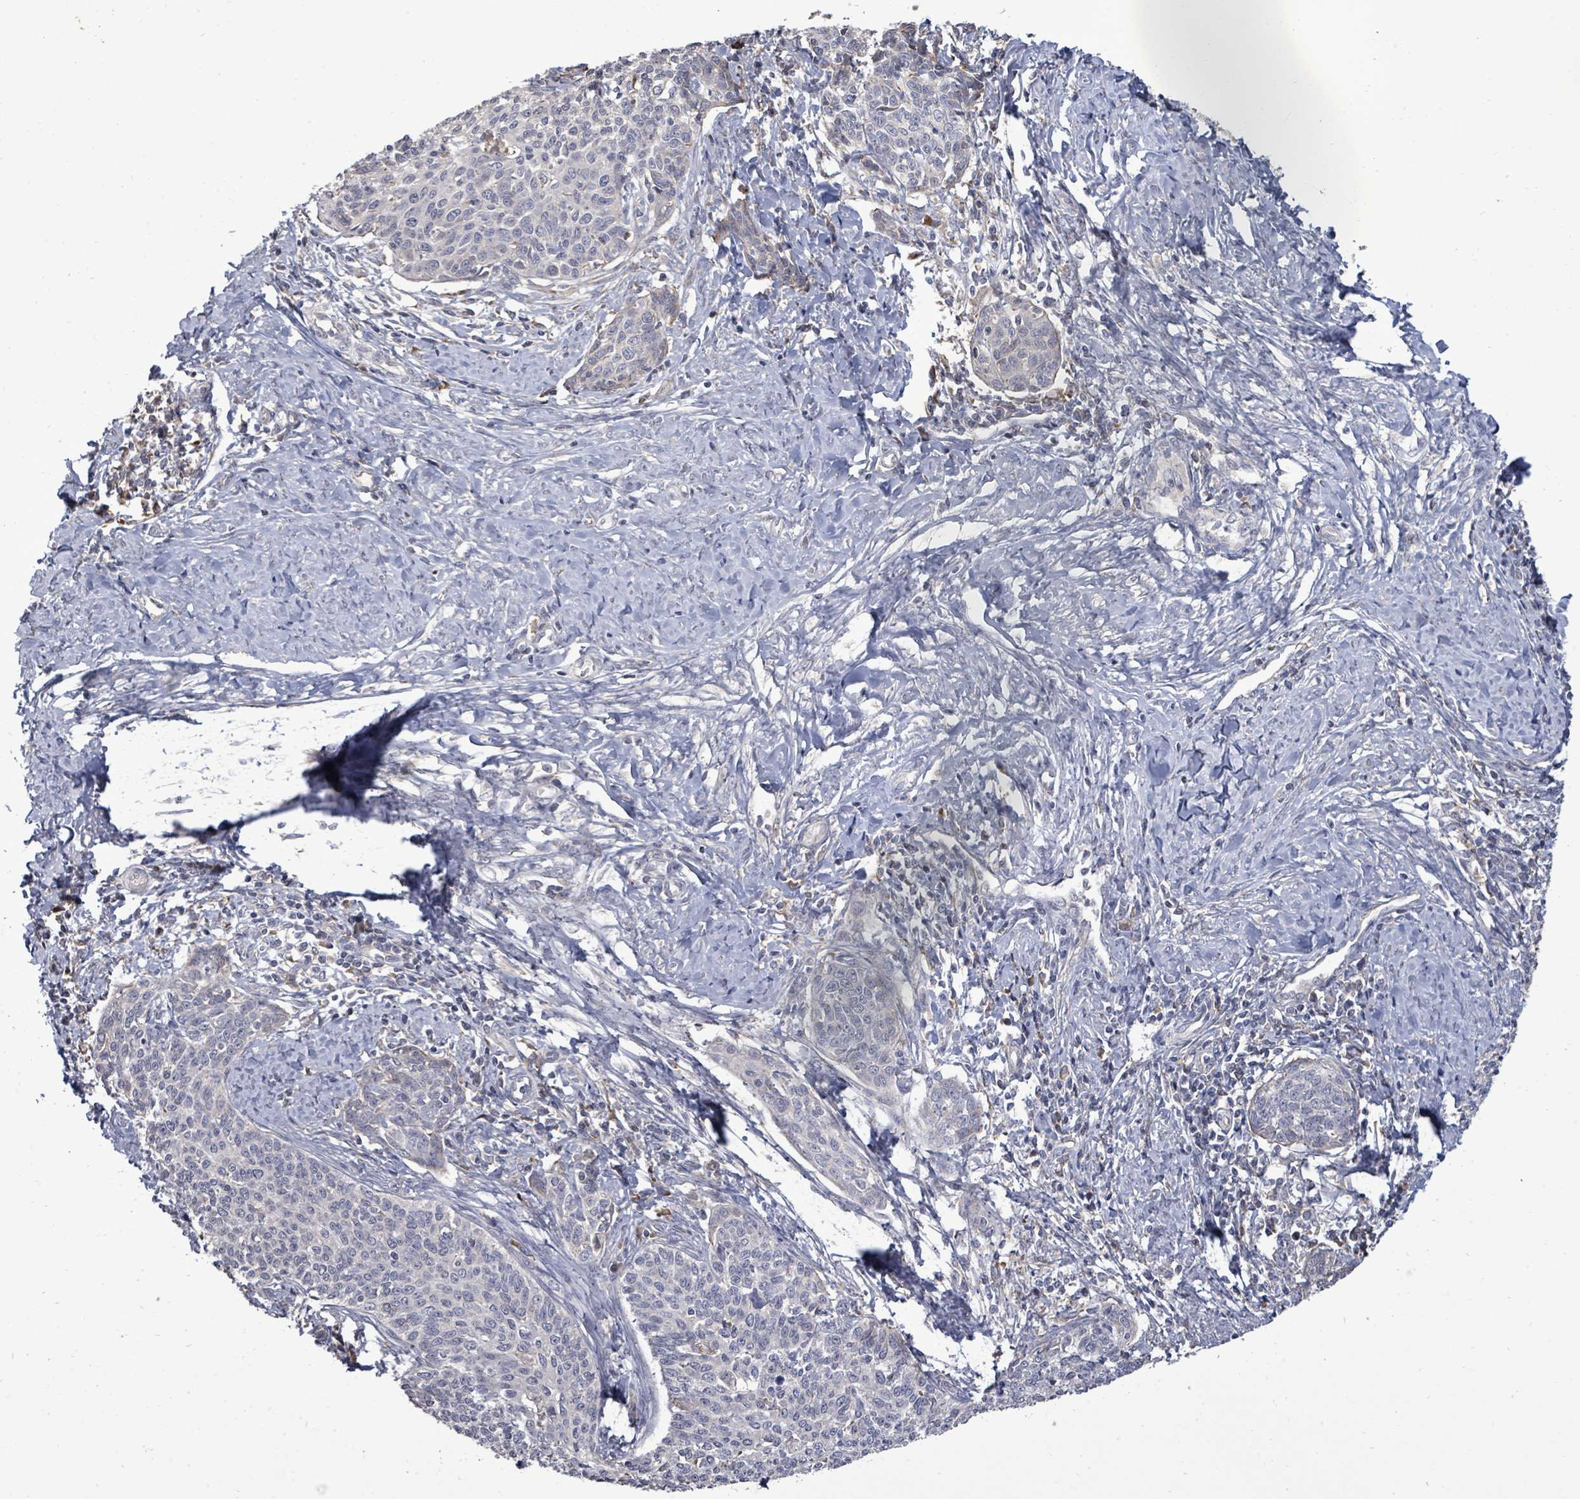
{"staining": {"intensity": "negative", "quantity": "none", "location": "none"}, "tissue": "cervical cancer", "cell_type": "Tumor cells", "image_type": "cancer", "snomed": [{"axis": "morphology", "description": "Squamous cell carcinoma, NOS"}, {"axis": "topography", "description": "Cervix"}], "caption": "Tumor cells are negative for brown protein staining in cervical cancer (squamous cell carcinoma). (Immunohistochemistry (ihc), brightfield microscopy, high magnification).", "gene": "POMGNT2", "patient": {"sex": "female", "age": 39}}